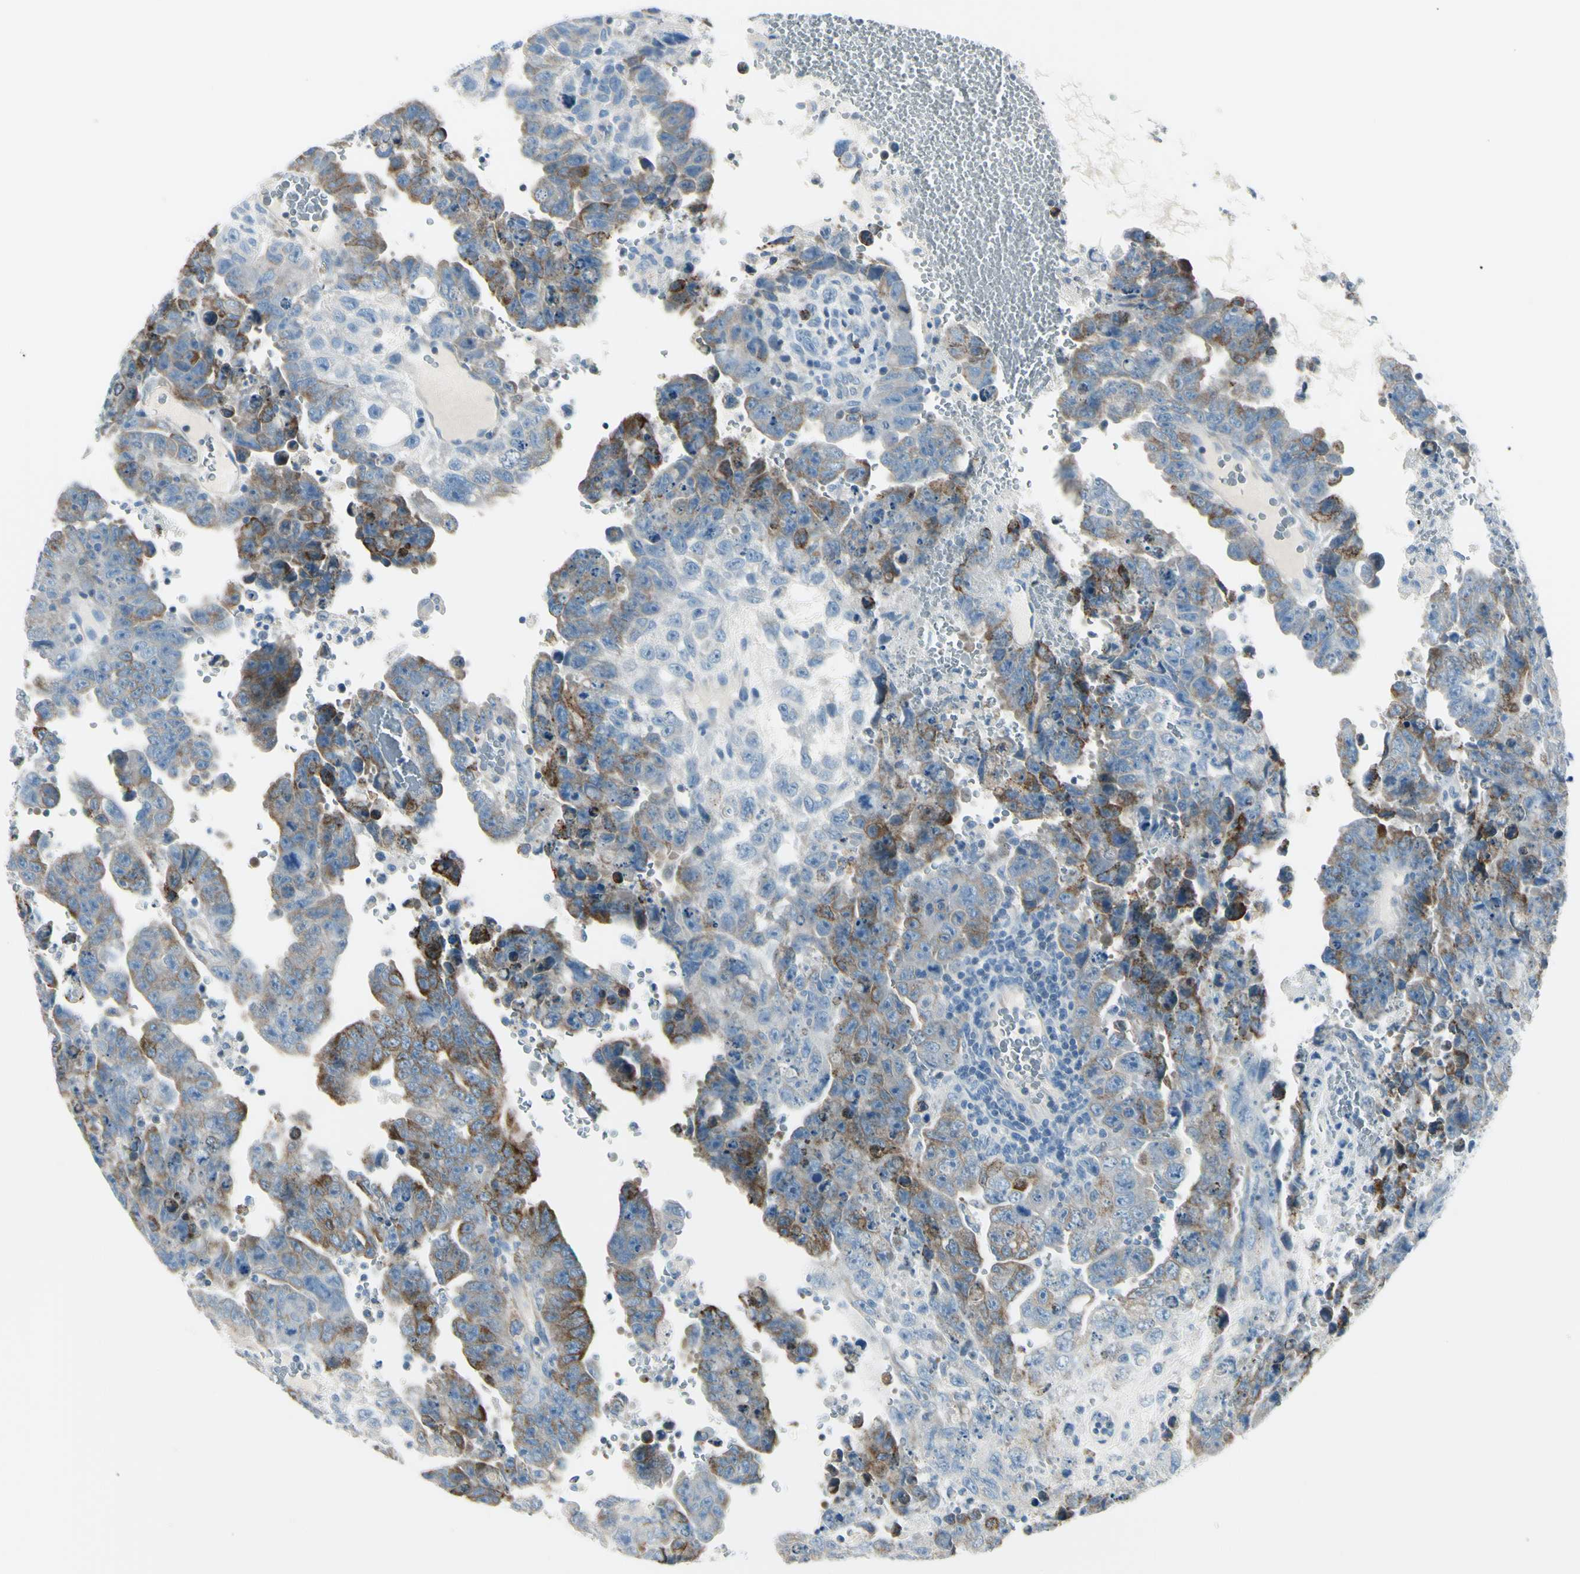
{"staining": {"intensity": "strong", "quantity": "<25%", "location": "cytoplasmic/membranous"}, "tissue": "testis cancer", "cell_type": "Tumor cells", "image_type": "cancer", "snomed": [{"axis": "morphology", "description": "Carcinoma, Embryonal, NOS"}, {"axis": "topography", "description": "Testis"}], "caption": "Immunohistochemical staining of testis cancer displays medium levels of strong cytoplasmic/membranous protein positivity in approximately <25% of tumor cells.", "gene": "DLG4", "patient": {"sex": "male", "age": 28}}